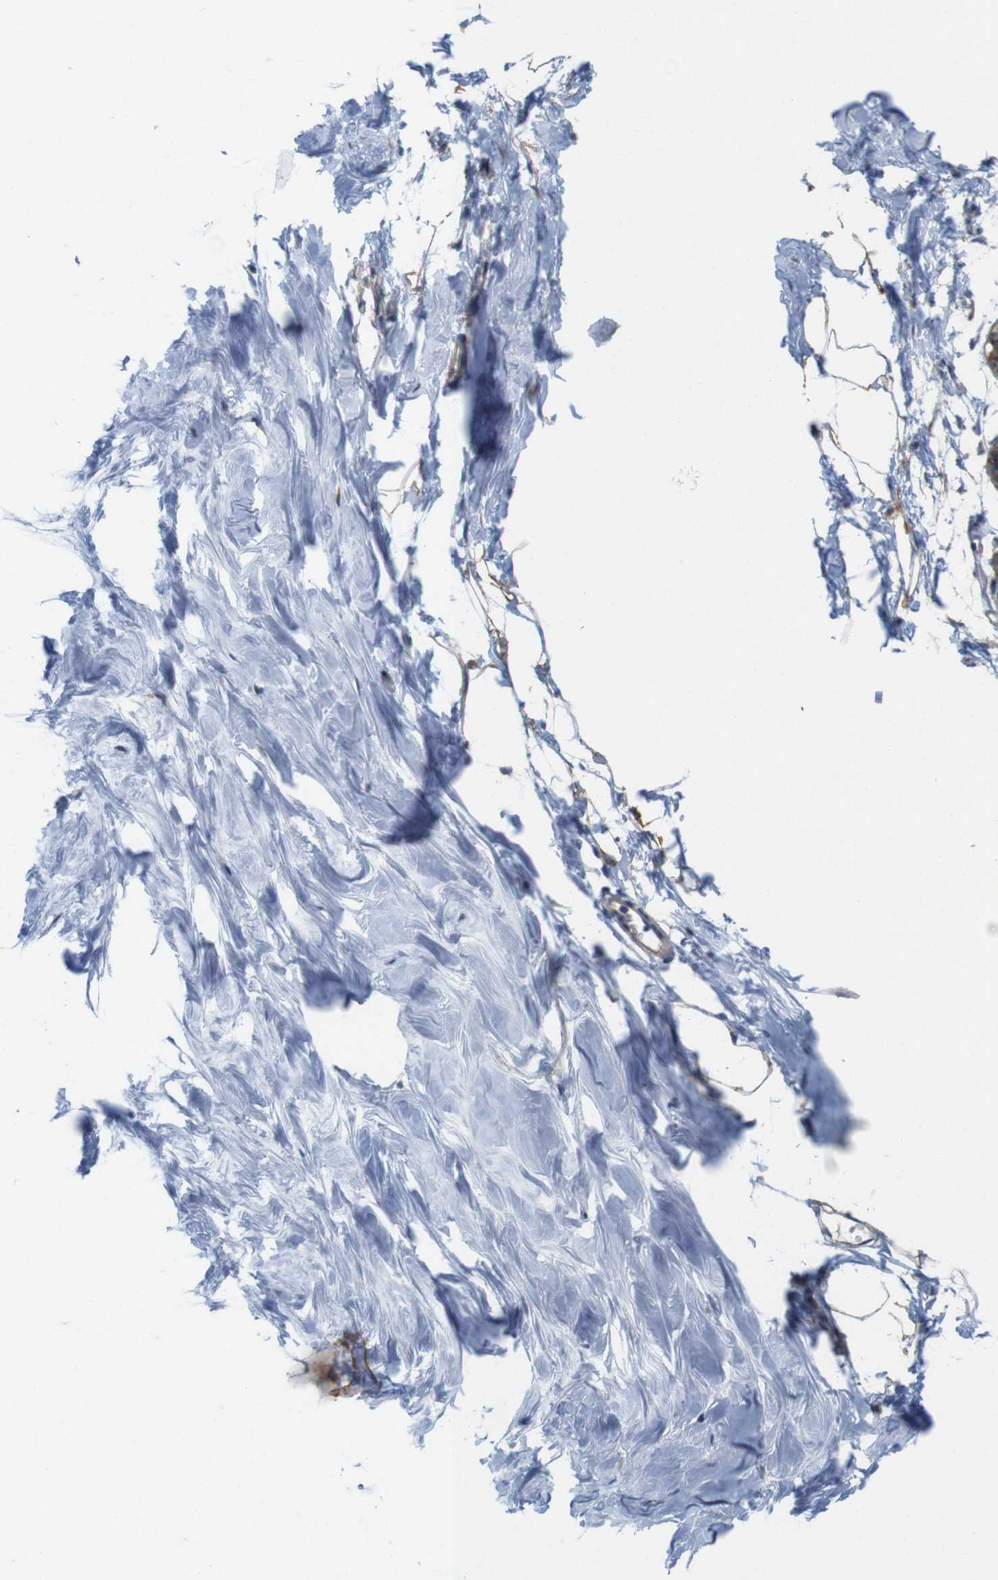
{"staining": {"intensity": "moderate", "quantity": ">75%", "location": "cytoplasmic/membranous"}, "tissue": "breast", "cell_type": "Adipocytes", "image_type": "normal", "snomed": [{"axis": "morphology", "description": "Normal tissue, NOS"}, {"axis": "topography", "description": "Breast"}], "caption": "Immunohistochemistry micrograph of unremarkable human breast stained for a protein (brown), which demonstrates medium levels of moderate cytoplasmic/membranous positivity in about >75% of adipocytes.", "gene": "SIGLEC8", "patient": {"sex": "female", "age": 27}}